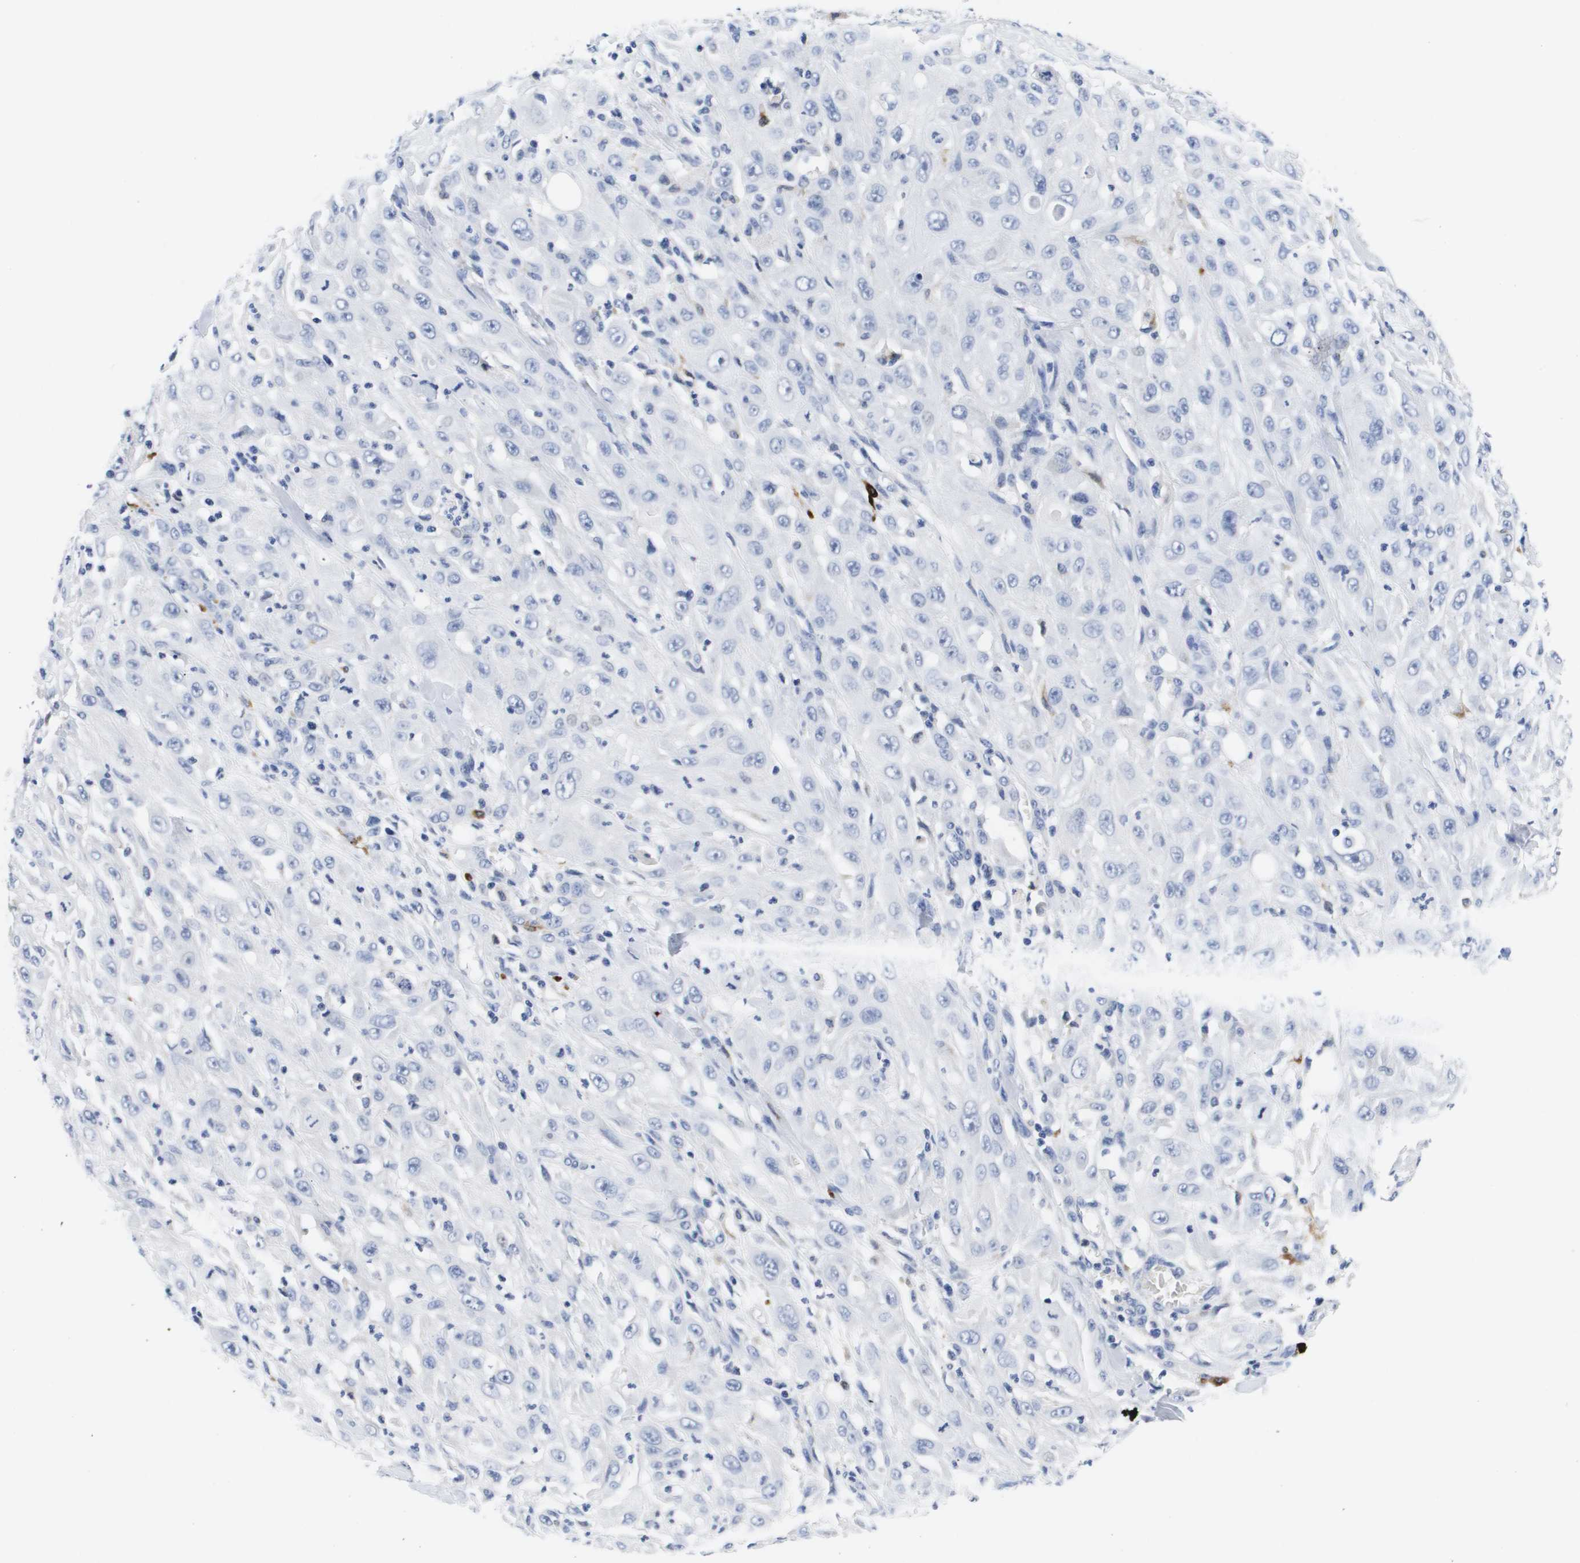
{"staining": {"intensity": "negative", "quantity": "none", "location": "none"}, "tissue": "skin cancer", "cell_type": "Tumor cells", "image_type": "cancer", "snomed": [{"axis": "morphology", "description": "Squamous cell carcinoma, NOS"}, {"axis": "morphology", "description": "Squamous cell carcinoma, metastatic, NOS"}, {"axis": "topography", "description": "Skin"}, {"axis": "topography", "description": "Lymph node"}], "caption": "High power microscopy histopathology image of an IHC micrograph of skin squamous cell carcinoma, revealing no significant expression in tumor cells.", "gene": "HMOX1", "patient": {"sex": "male", "age": 75}}